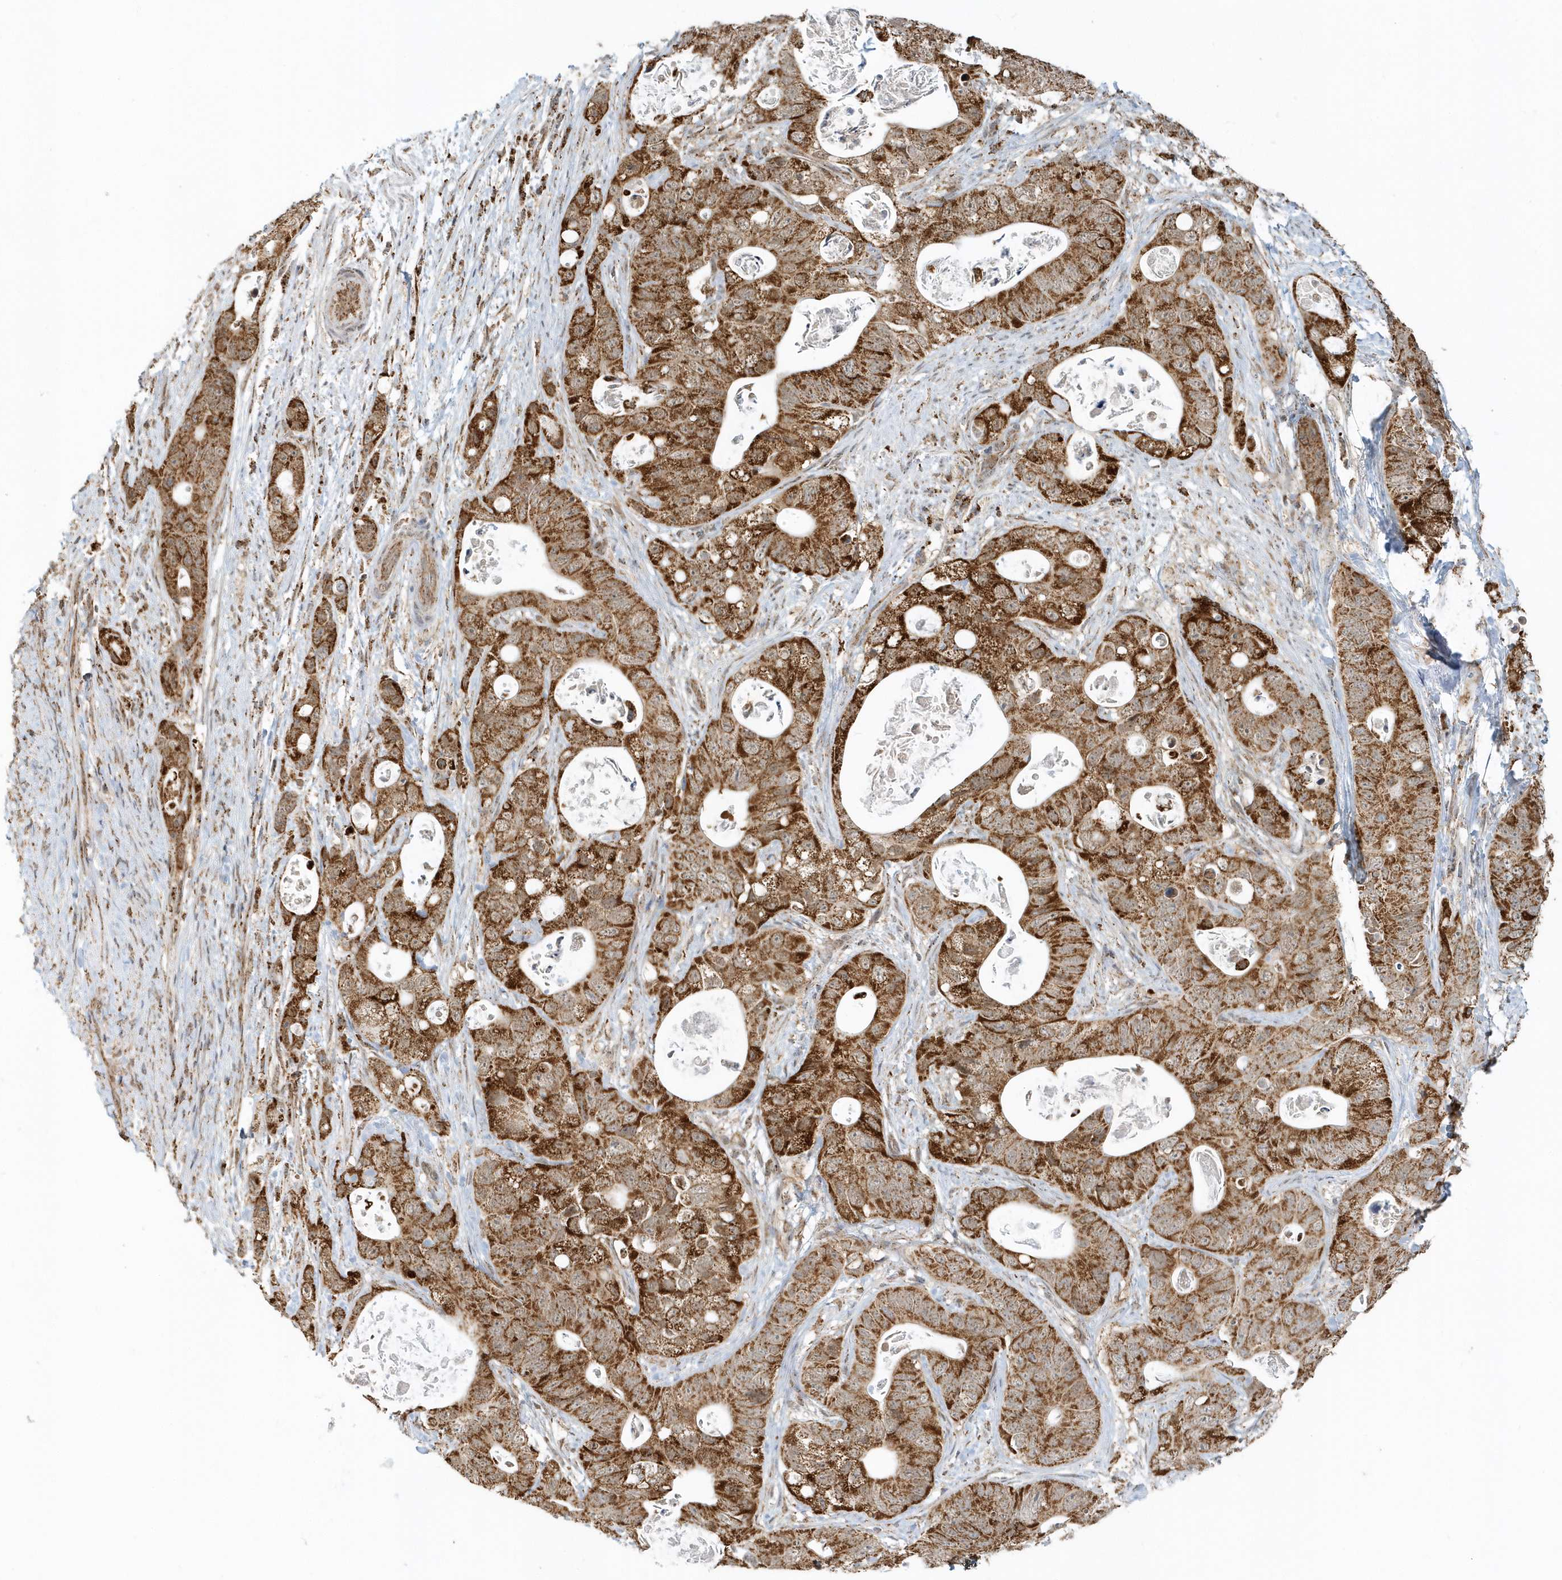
{"staining": {"intensity": "strong", "quantity": ">75%", "location": "cytoplasmic/membranous"}, "tissue": "stomach cancer", "cell_type": "Tumor cells", "image_type": "cancer", "snomed": [{"axis": "morphology", "description": "Adenocarcinoma, NOS"}, {"axis": "topography", "description": "Stomach"}], "caption": "This is a photomicrograph of immunohistochemistry (IHC) staining of stomach adenocarcinoma, which shows strong expression in the cytoplasmic/membranous of tumor cells.", "gene": "PSMD6", "patient": {"sex": "female", "age": 89}}